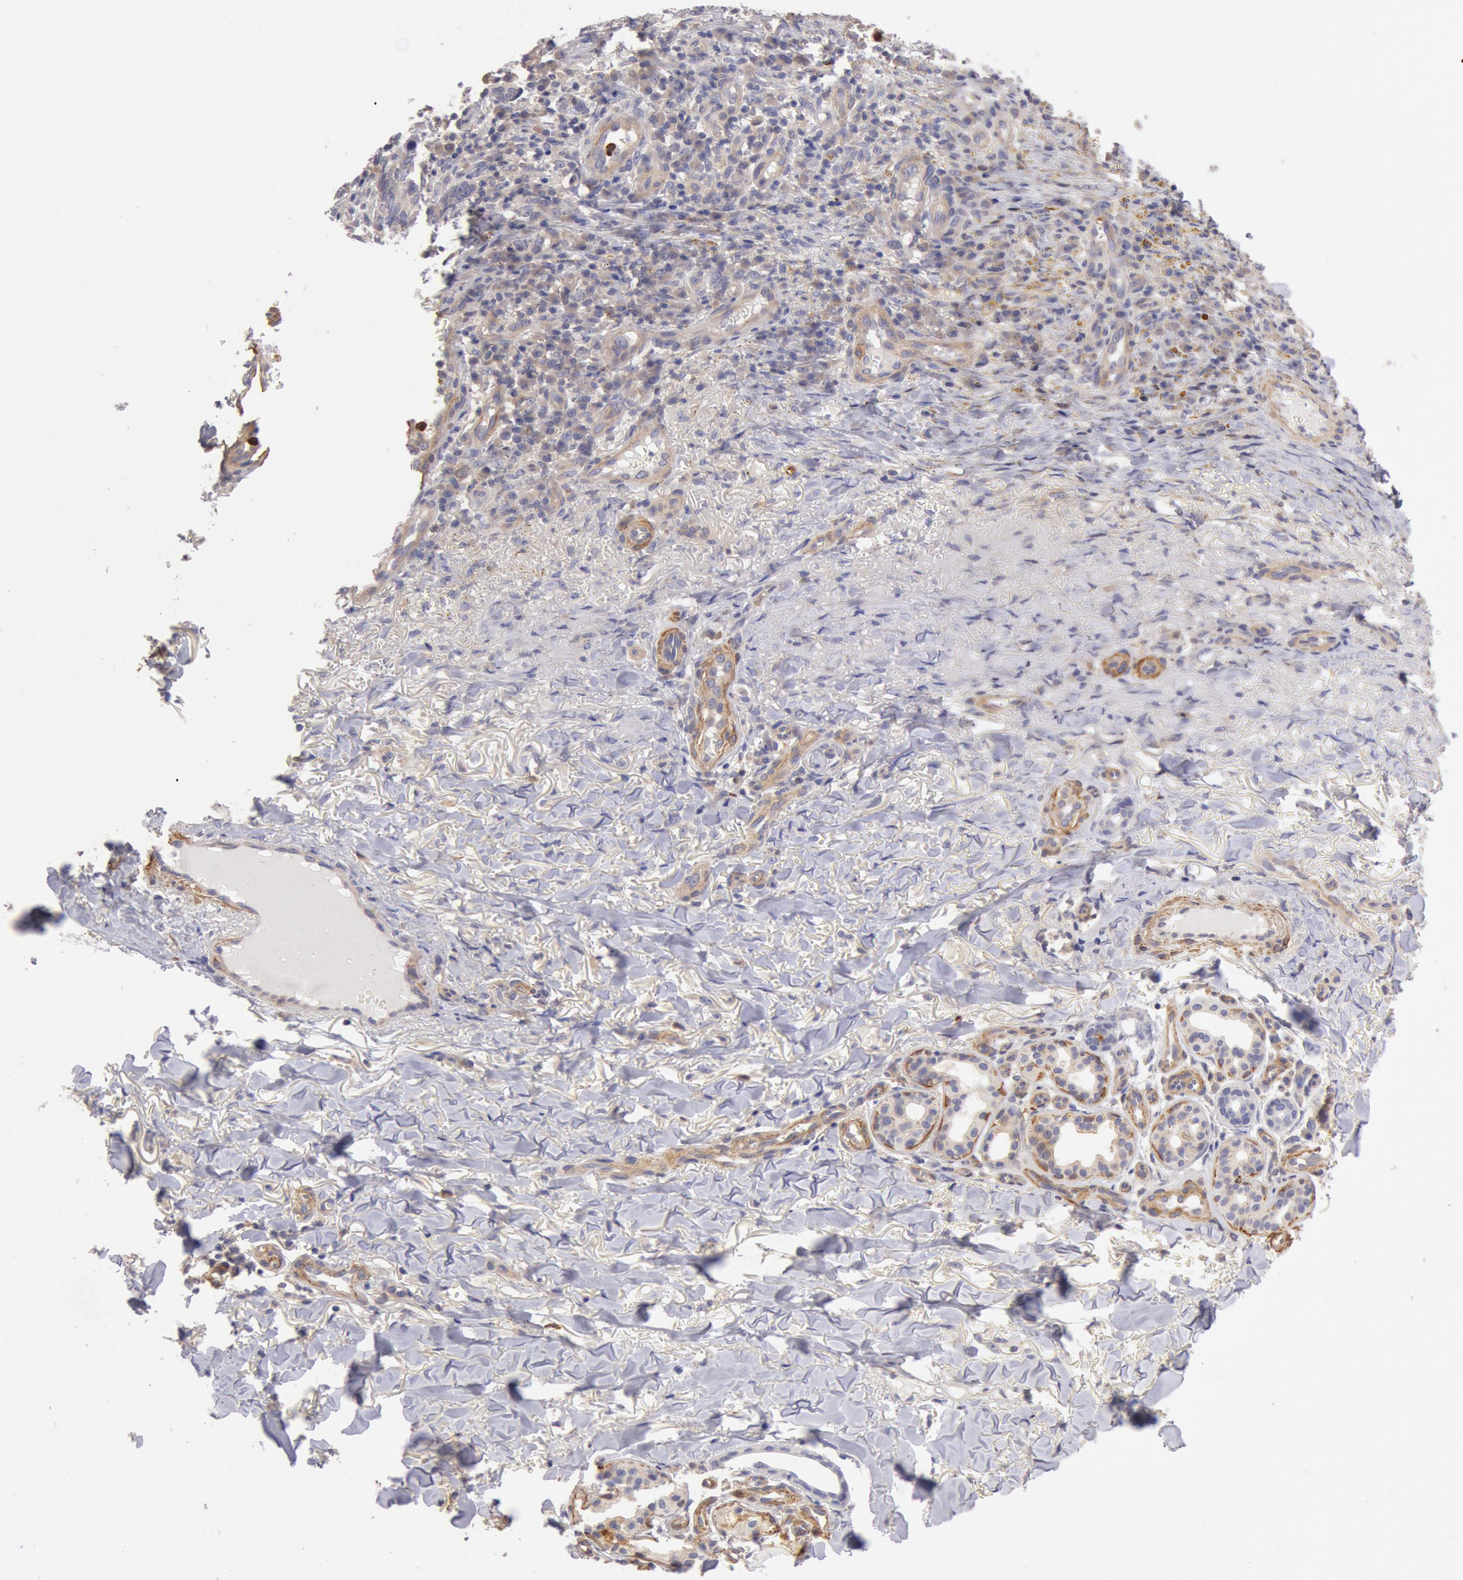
{"staining": {"intensity": "weak", "quantity": "<25%", "location": "cytoplasmic/membranous"}, "tissue": "skin cancer", "cell_type": "Tumor cells", "image_type": "cancer", "snomed": [{"axis": "morphology", "description": "Basal cell carcinoma"}, {"axis": "topography", "description": "Skin"}], "caption": "The IHC image has no significant positivity in tumor cells of skin basal cell carcinoma tissue. Nuclei are stained in blue.", "gene": "TMED8", "patient": {"sex": "male", "age": 81}}